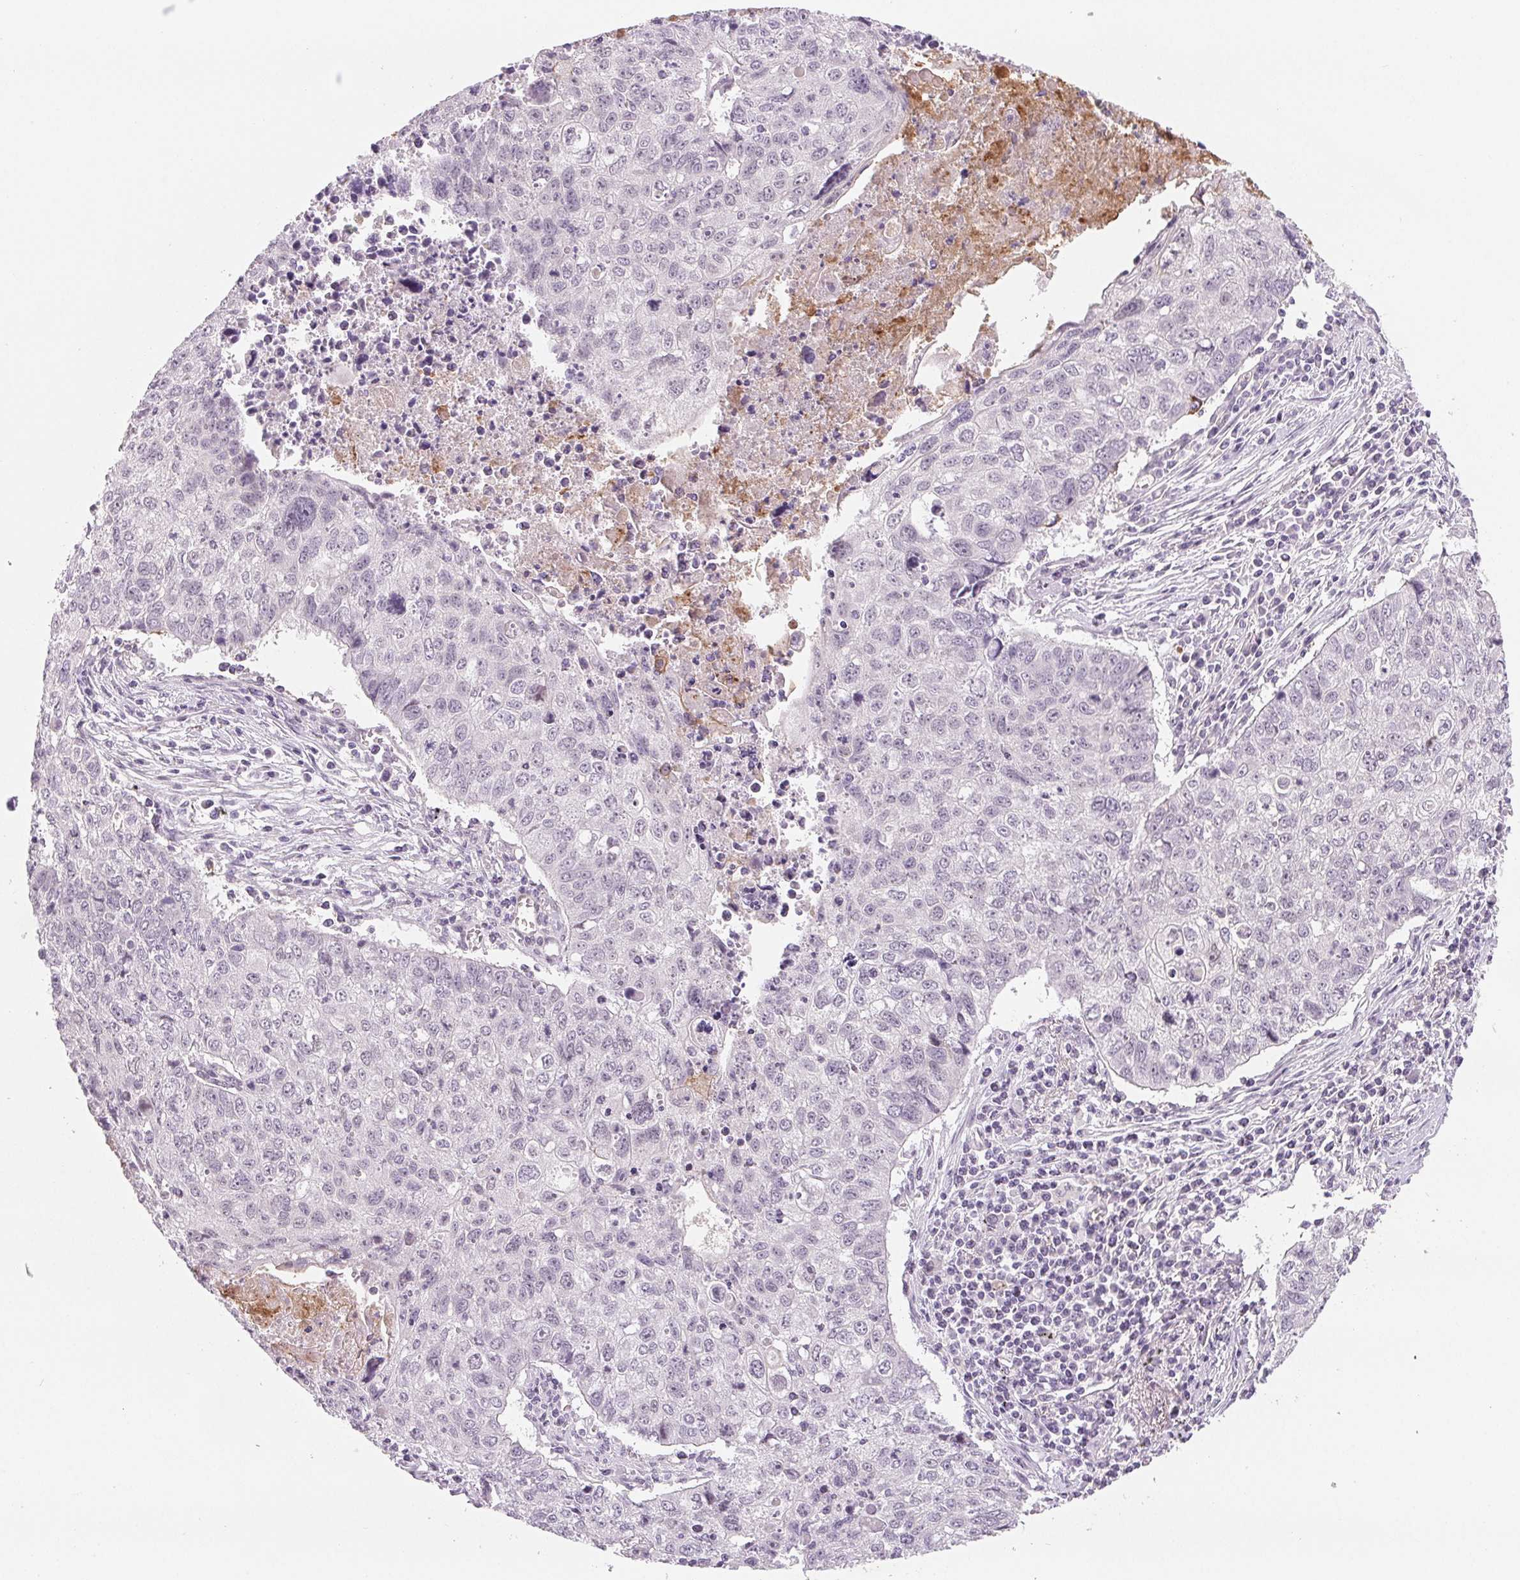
{"staining": {"intensity": "negative", "quantity": "none", "location": "none"}, "tissue": "lung cancer", "cell_type": "Tumor cells", "image_type": "cancer", "snomed": [{"axis": "morphology", "description": "Normal morphology"}, {"axis": "morphology", "description": "Aneuploidy"}, {"axis": "morphology", "description": "Squamous cell carcinoma, NOS"}, {"axis": "topography", "description": "Lymph node"}, {"axis": "topography", "description": "Lung"}], "caption": "The immunohistochemistry (IHC) image has no significant positivity in tumor cells of squamous cell carcinoma (lung) tissue.", "gene": "CFC1", "patient": {"sex": "female", "age": 76}}